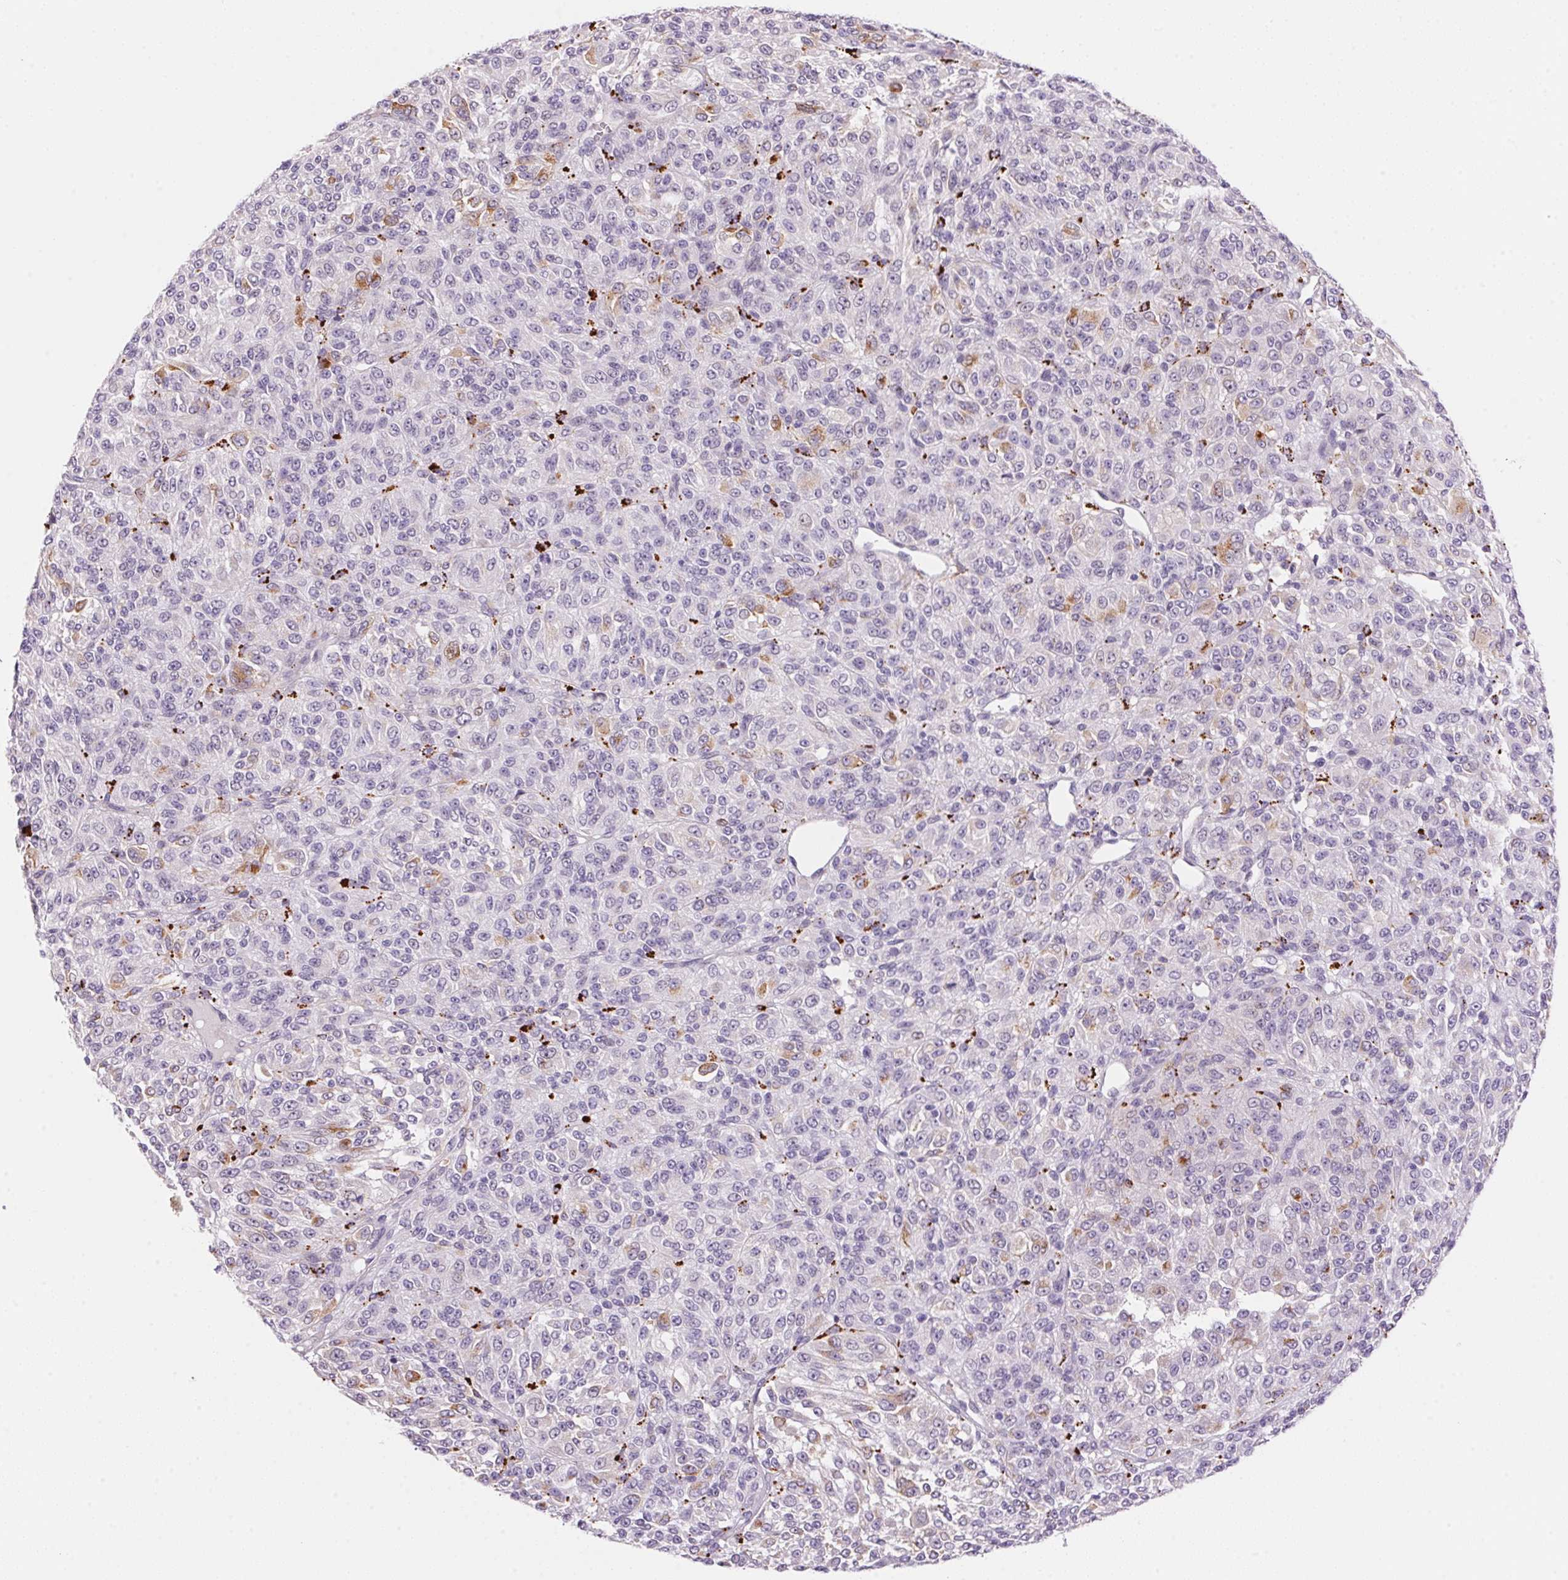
{"staining": {"intensity": "negative", "quantity": "none", "location": "none"}, "tissue": "melanoma", "cell_type": "Tumor cells", "image_type": "cancer", "snomed": [{"axis": "morphology", "description": "Malignant melanoma, Metastatic site"}, {"axis": "topography", "description": "Brain"}], "caption": "IHC histopathology image of human melanoma stained for a protein (brown), which demonstrates no staining in tumor cells.", "gene": "TEKT1", "patient": {"sex": "female", "age": 56}}